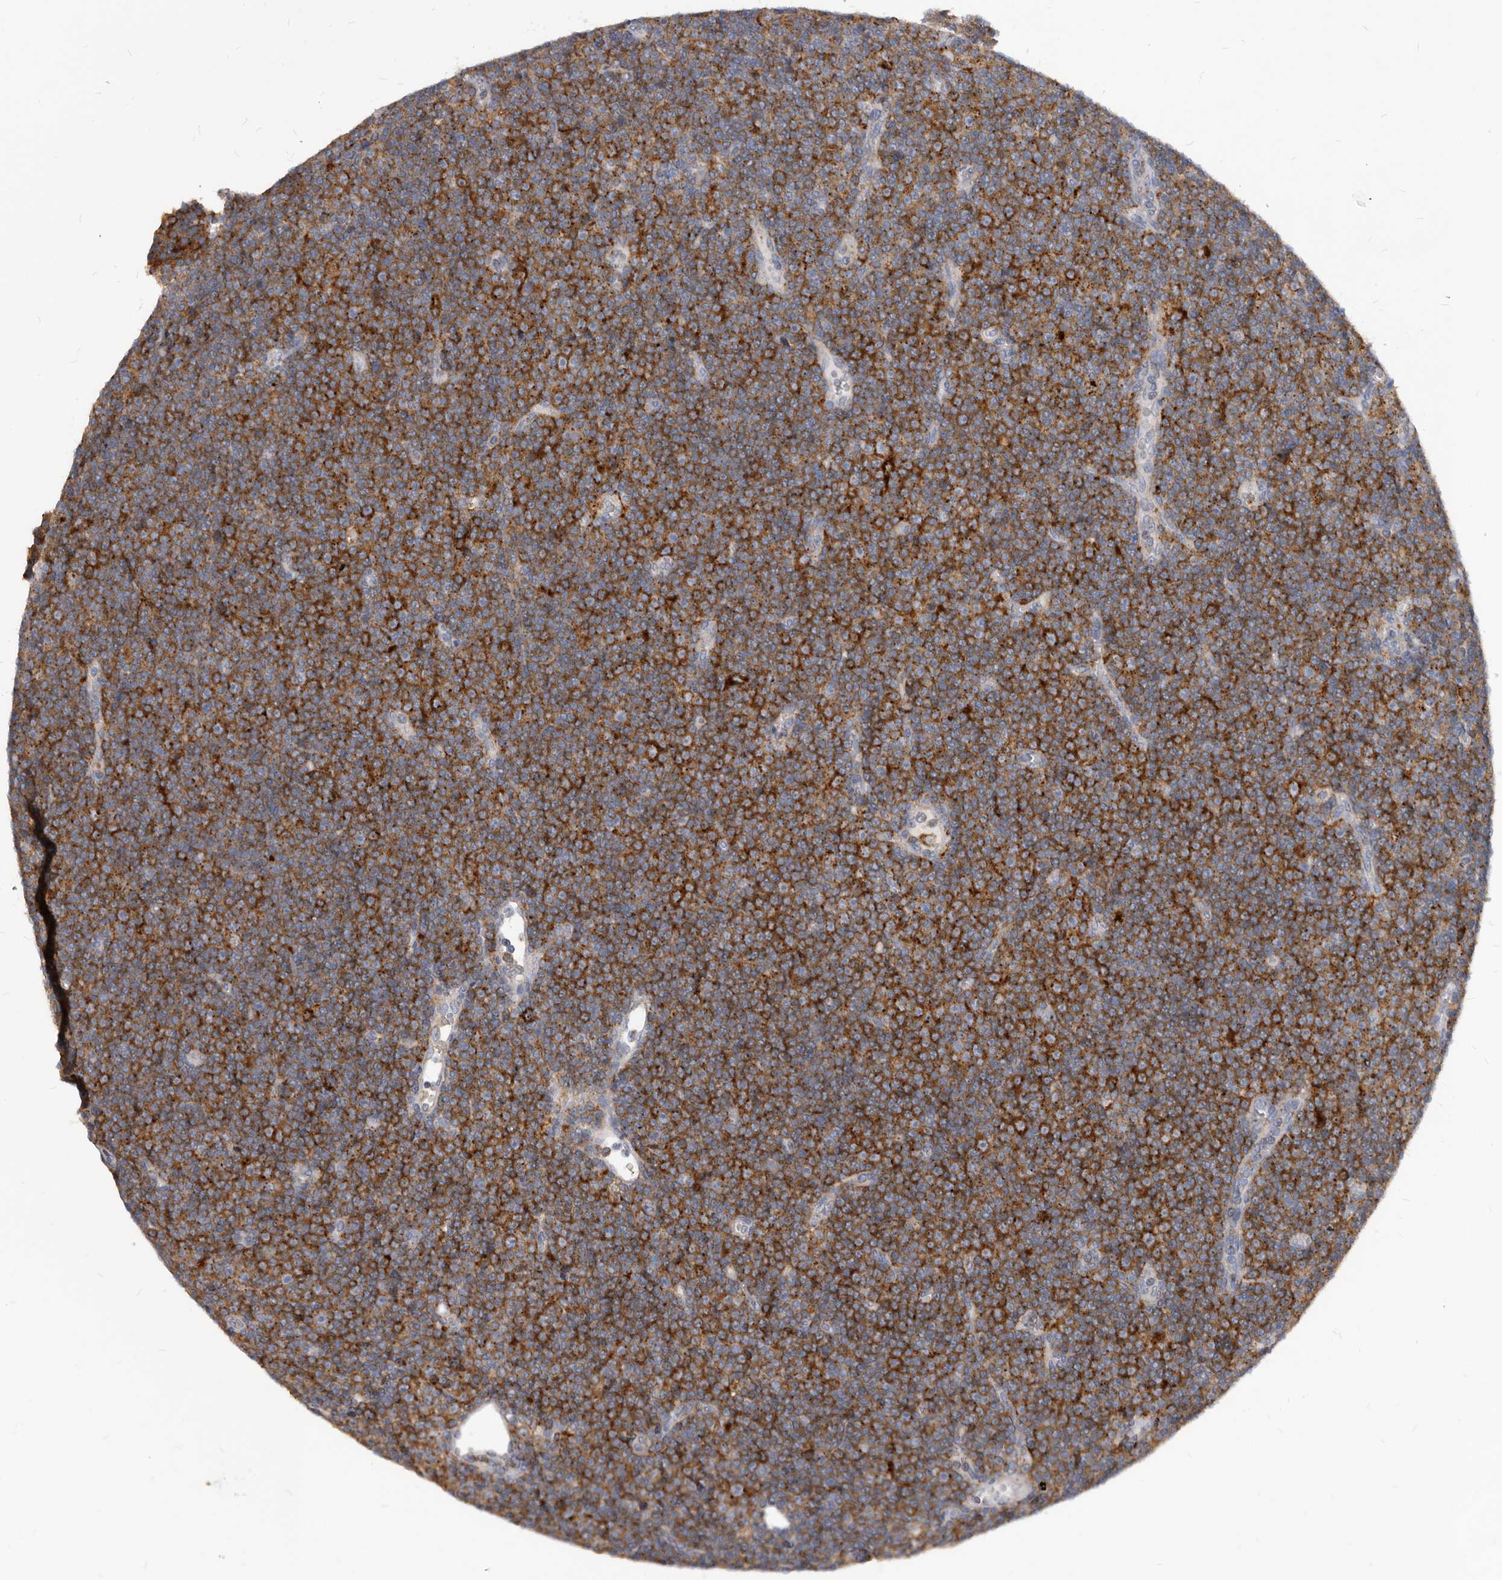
{"staining": {"intensity": "strong", "quantity": "25%-75%", "location": "cytoplasmic/membranous"}, "tissue": "lymphoma", "cell_type": "Tumor cells", "image_type": "cancer", "snomed": [{"axis": "morphology", "description": "Malignant lymphoma, non-Hodgkin's type, Low grade"}, {"axis": "topography", "description": "Lymph node"}], "caption": "Malignant lymphoma, non-Hodgkin's type (low-grade) was stained to show a protein in brown. There is high levels of strong cytoplasmic/membranous positivity in about 25%-75% of tumor cells. (DAB (3,3'-diaminobenzidine) IHC, brown staining for protein, blue staining for nuclei).", "gene": "PI4K2A", "patient": {"sex": "female", "age": 67}}